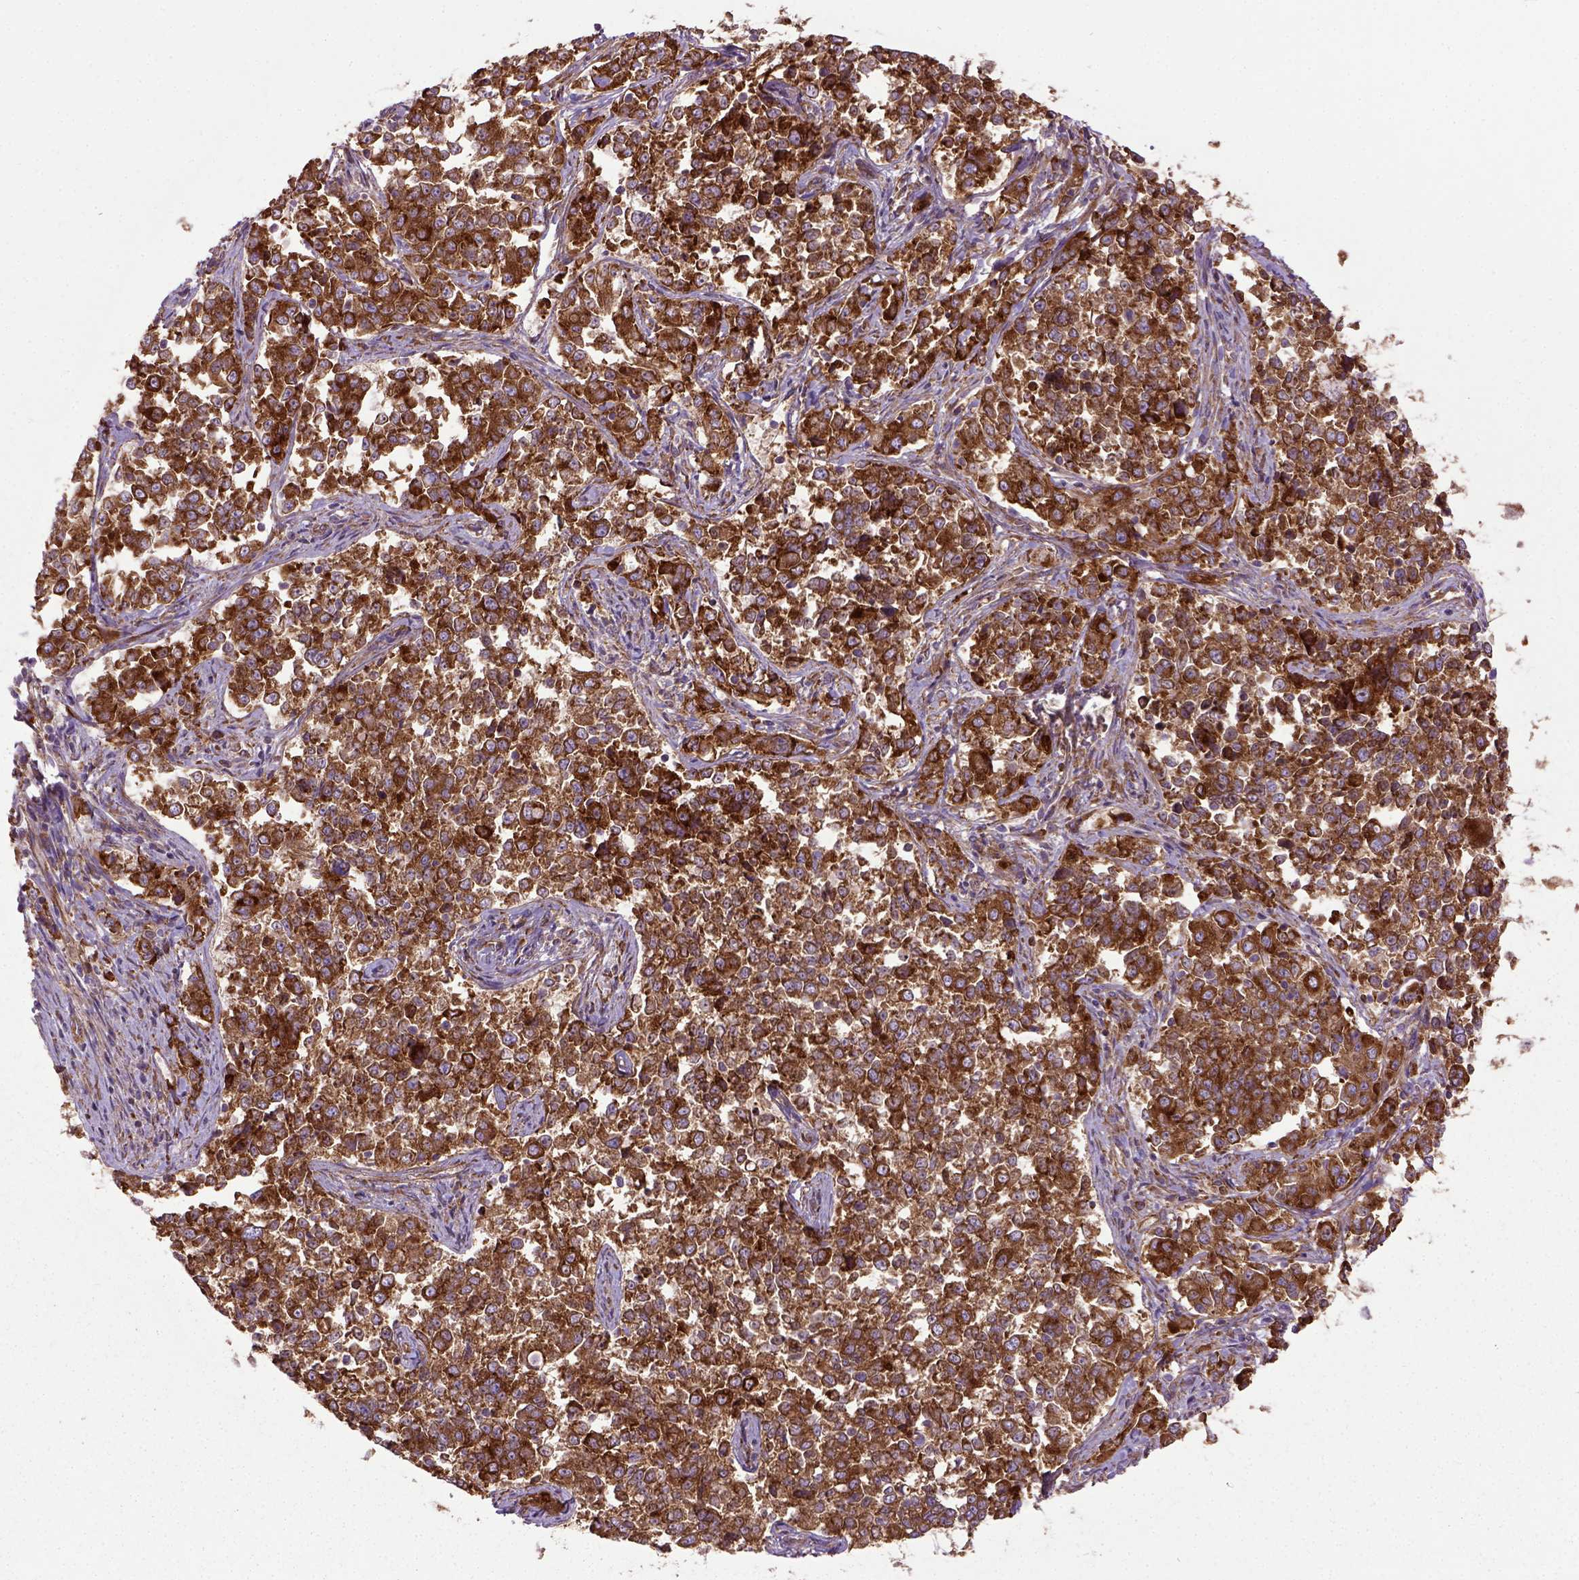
{"staining": {"intensity": "strong", "quantity": ">75%", "location": "cytoplasmic/membranous"}, "tissue": "endometrial cancer", "cell_type": "Tumor cells", "image_type": "cancer", "snomed": [{"axis": "morphology", "description": "Adenocarcinoma, NOS"}, {"axis": "topography", "description": "Endometrium"}], "caption": "Protein staining by immunohistochemistry (IHC) displays strong cytoplasmic/membranous staining in about >75% of tumor cells in adenocarcinoma (endometrial). Nuclei are stained in blue.", "gene": "CAPRIN1", "patient": {"sex": "female", "age": 43}}